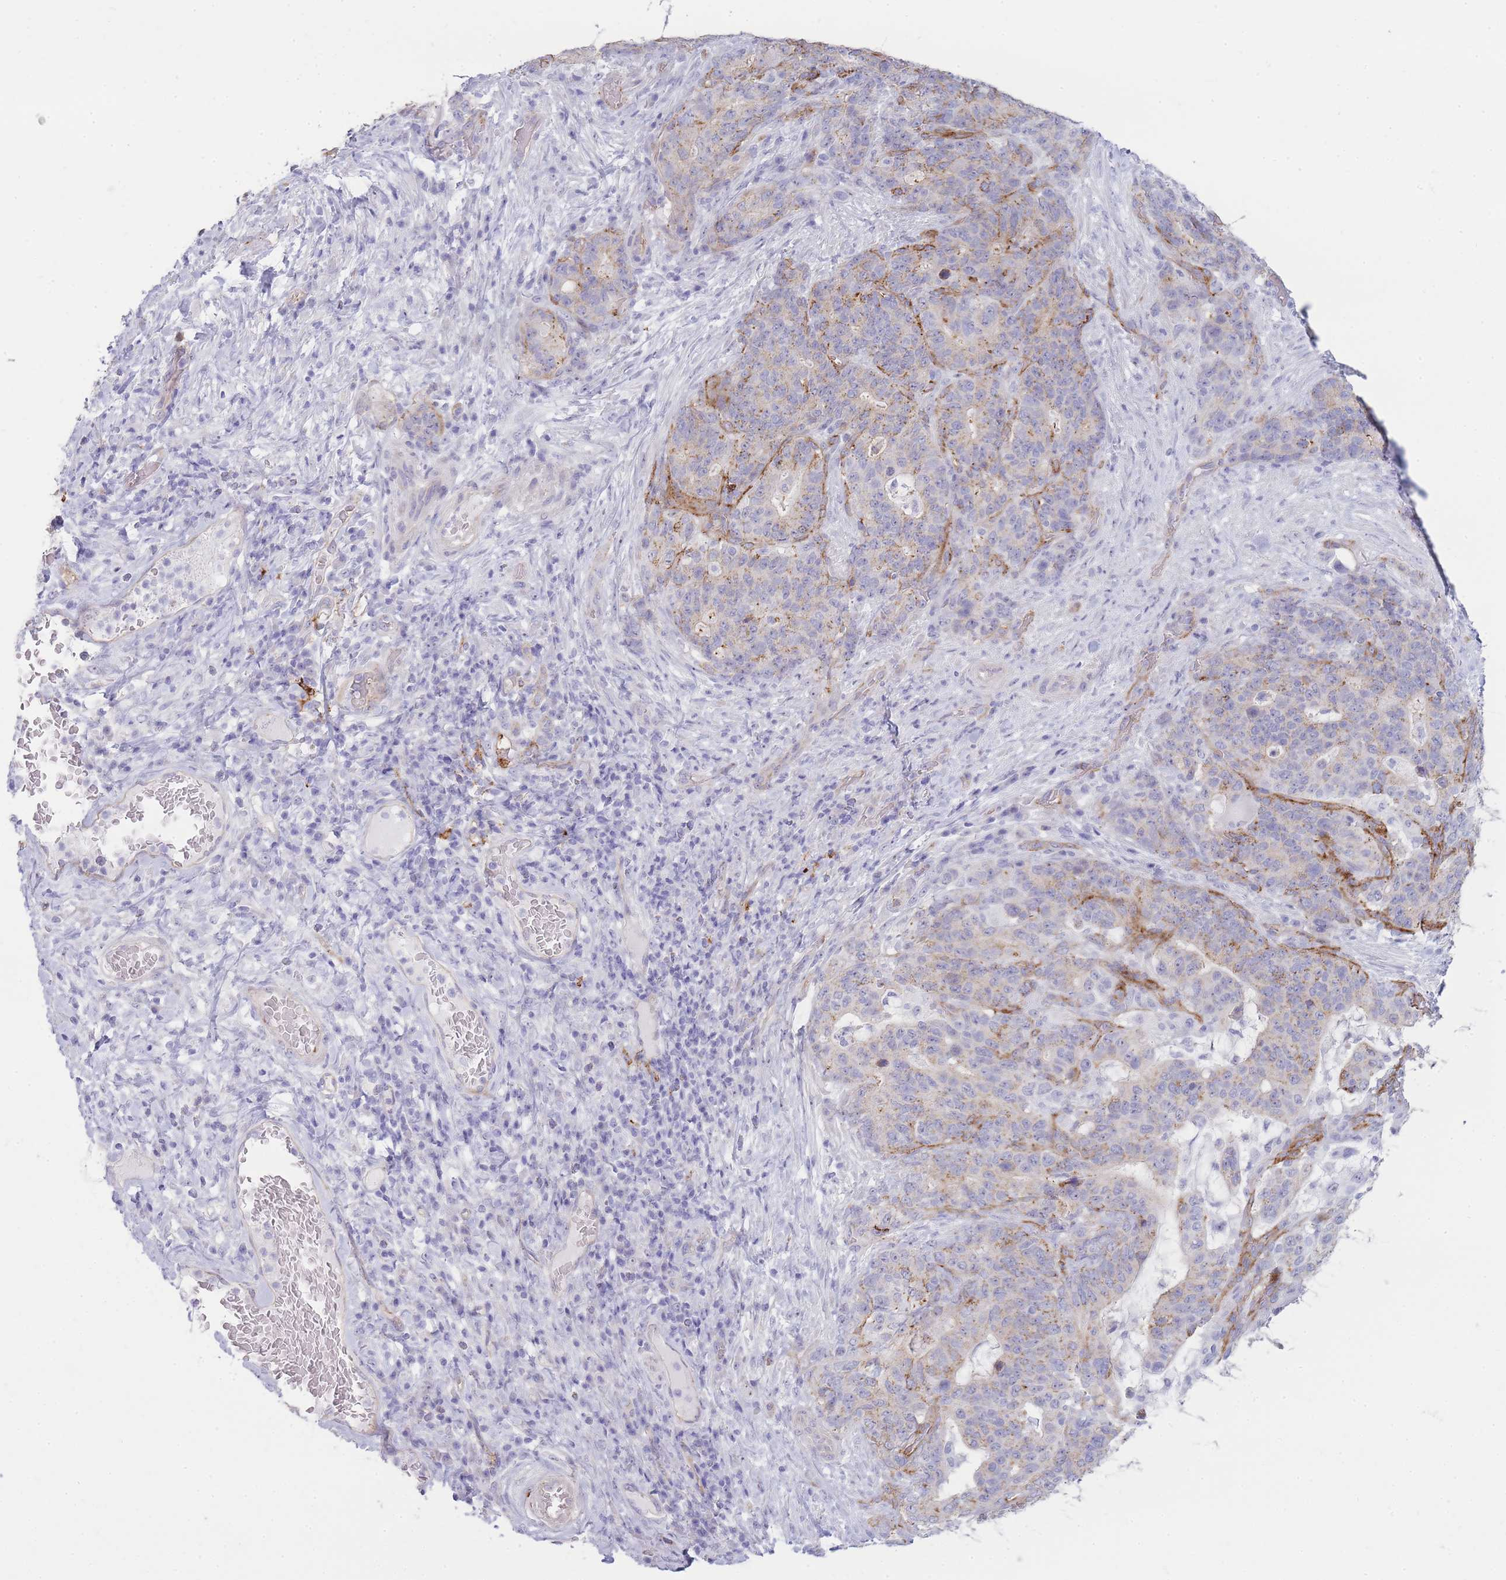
{"staining": {"intensity": "weak", "quantity": "25%-75%", "location": "cytoplasmic/membranous"}, "tissue": "stomach cancer", "cell_type": "Tumor cells", "image_type": "cancer", "snomed": [{"axis": "morphology", "description": "Normal tissue, NOS"}, {"axis": "morphology", "description": "Adenocarcinoma, NOS"}, {"axis": "topography", "description": "Stomach"}], "caption": "The photomicrograph displays immunohistochemical staining of stomach cancer. There is weak cytoplasmic/membranous expression is seen in about 25%-75% of tumor cells.", "gene": "UTP14A", "patient": {"sex": "female", "age": 64}}